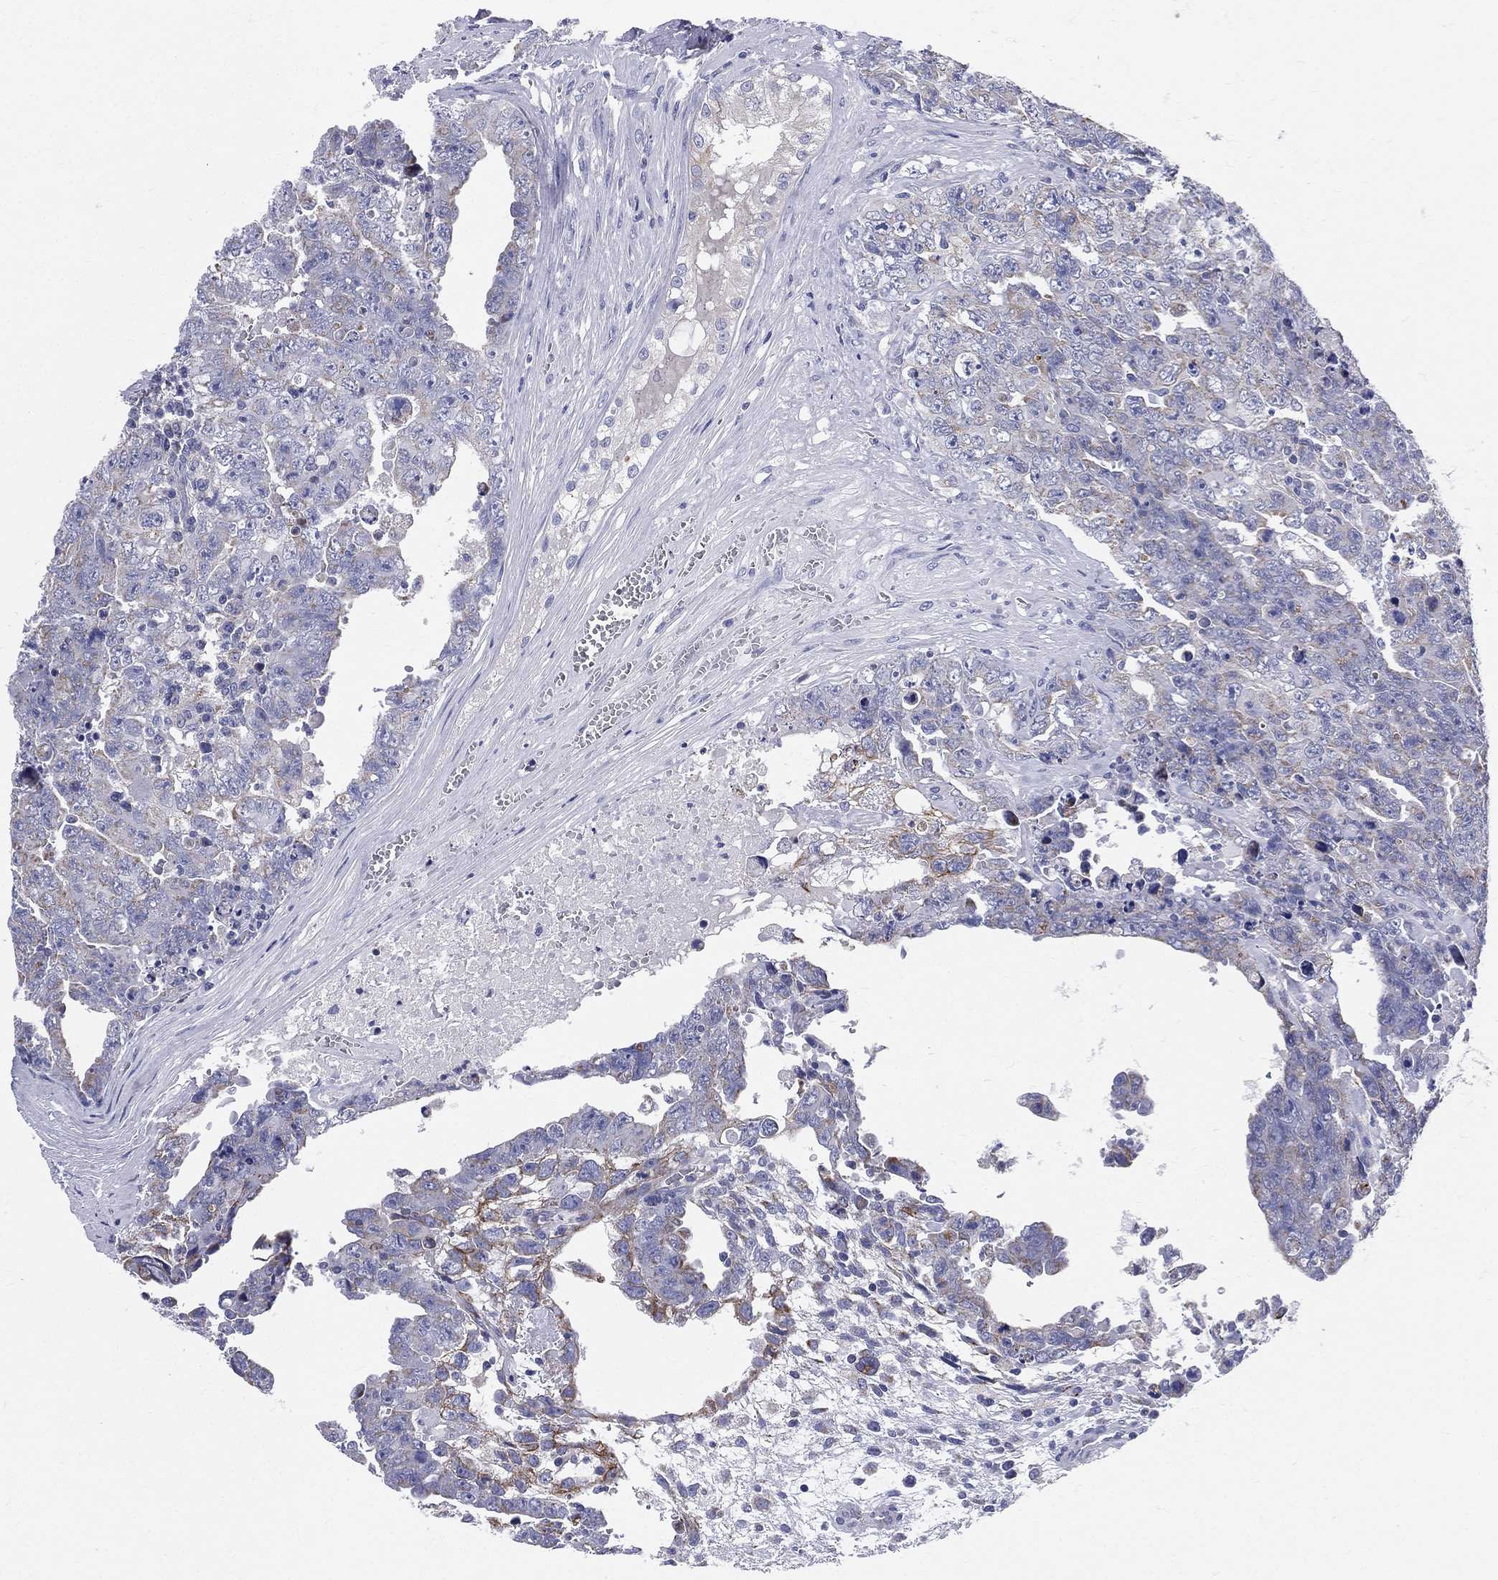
{"staining": {"intensity": "weak", "quantity": "<25%", "location": "cytoplasmic/membranous"}, "tissue": "testis cancer", "cell_type": "Tumor cells", "image_type": "cancer", "snomed": [{"axis": "morphology", "description": "Carcinoma, Embryonal, NOS"}, {"axis": "topography", "description": "Testis"}], "caption": "Immunohistochemistry (IHC) of testis cancer exhibits no positivity in tumor cells. (DAB (3,3'-diaminobenzidine) immunohistochemistry (IHC) with hematoxylin counter stain).", "gene": "PWWP3A", "patient": {"sex": "male", "age": 24}}